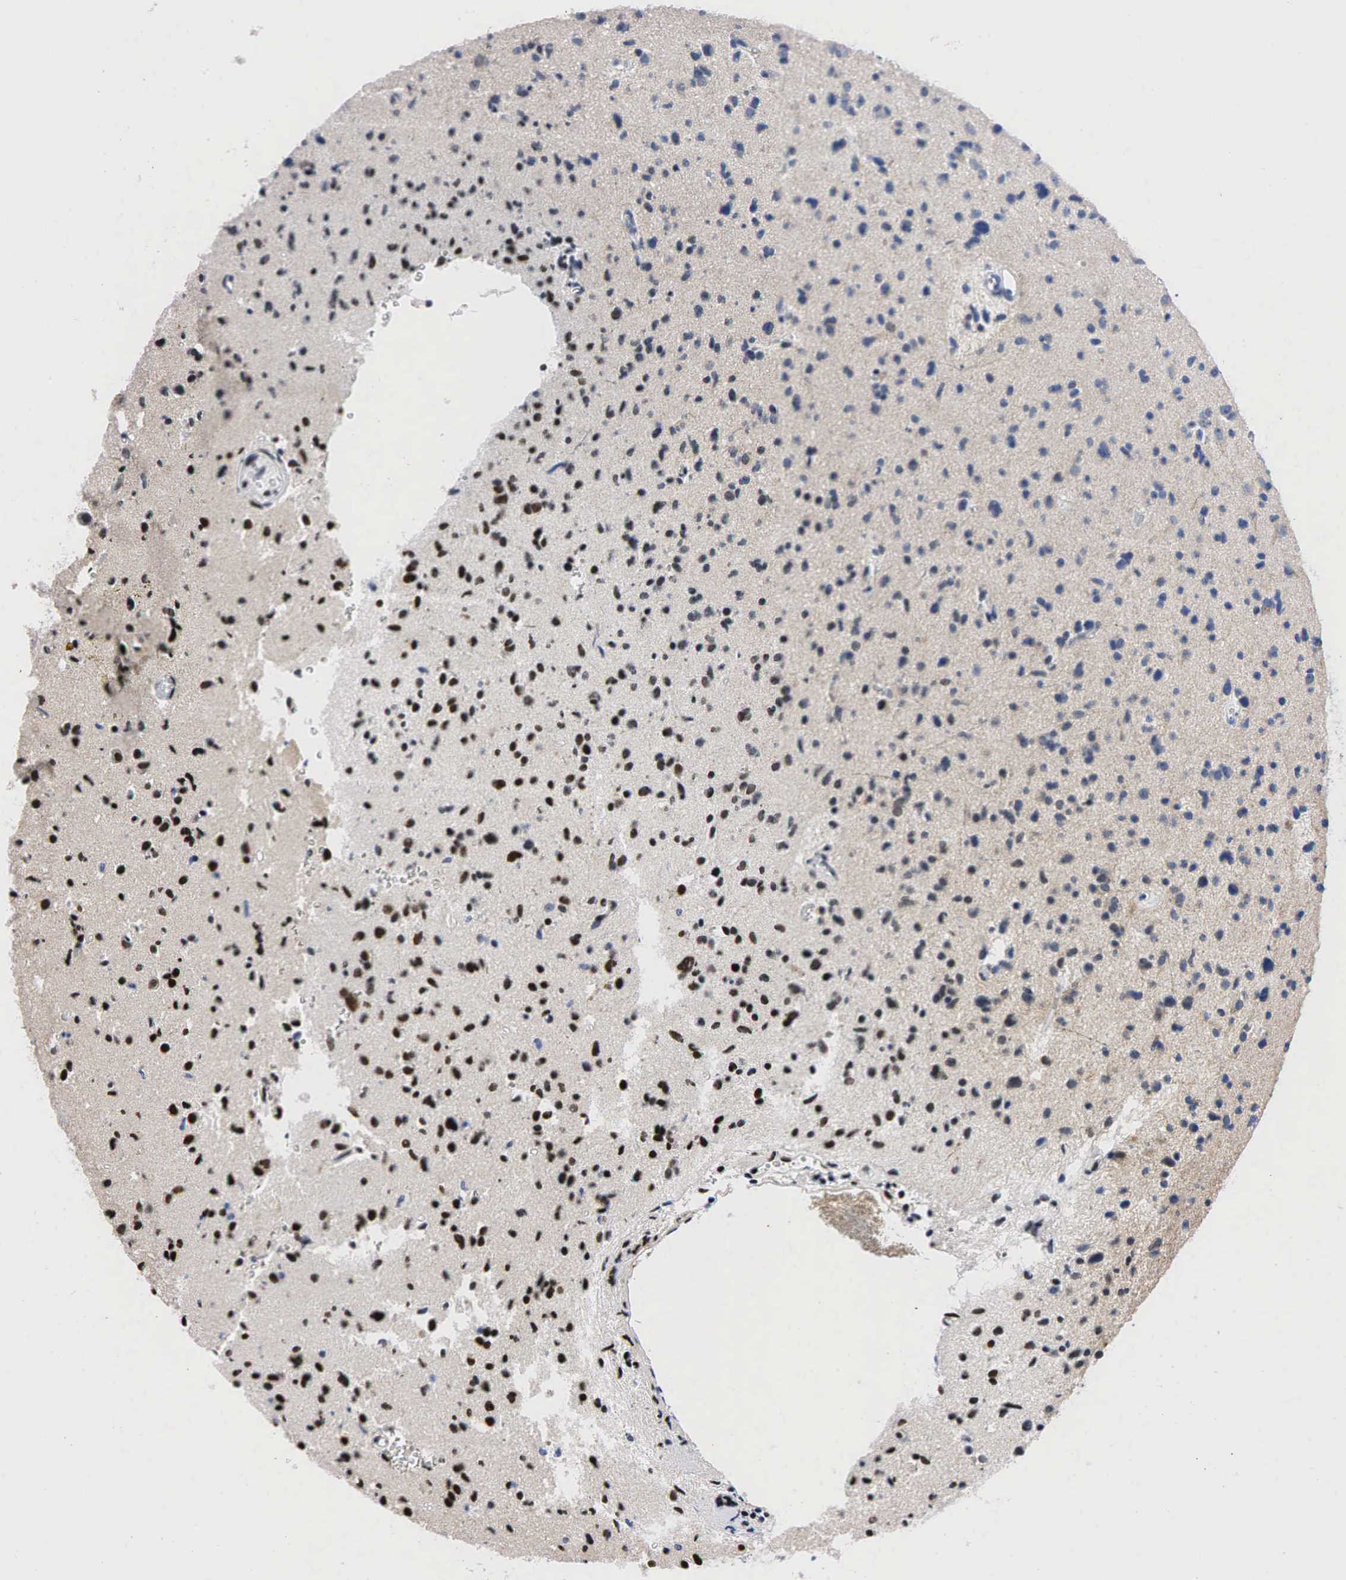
{"staining": {"intensity": "strong", "quantity": "25%-75%", "location": "nuclear"}, "tissue": "glioma", "cell_type": "Tumor cells", "image_type": "cancer", "snomed": [{"axis": "morphology", "description": "Glioma, malignant, Low grade"}, {"axis": "topography", "description": "Brain"}], "caption": "Strong nuclear protein expression is identified in about 25%-75% of tumor cells in glioma.", "gene": "PGR", "patient": {"sex": "female", "age": 46}}